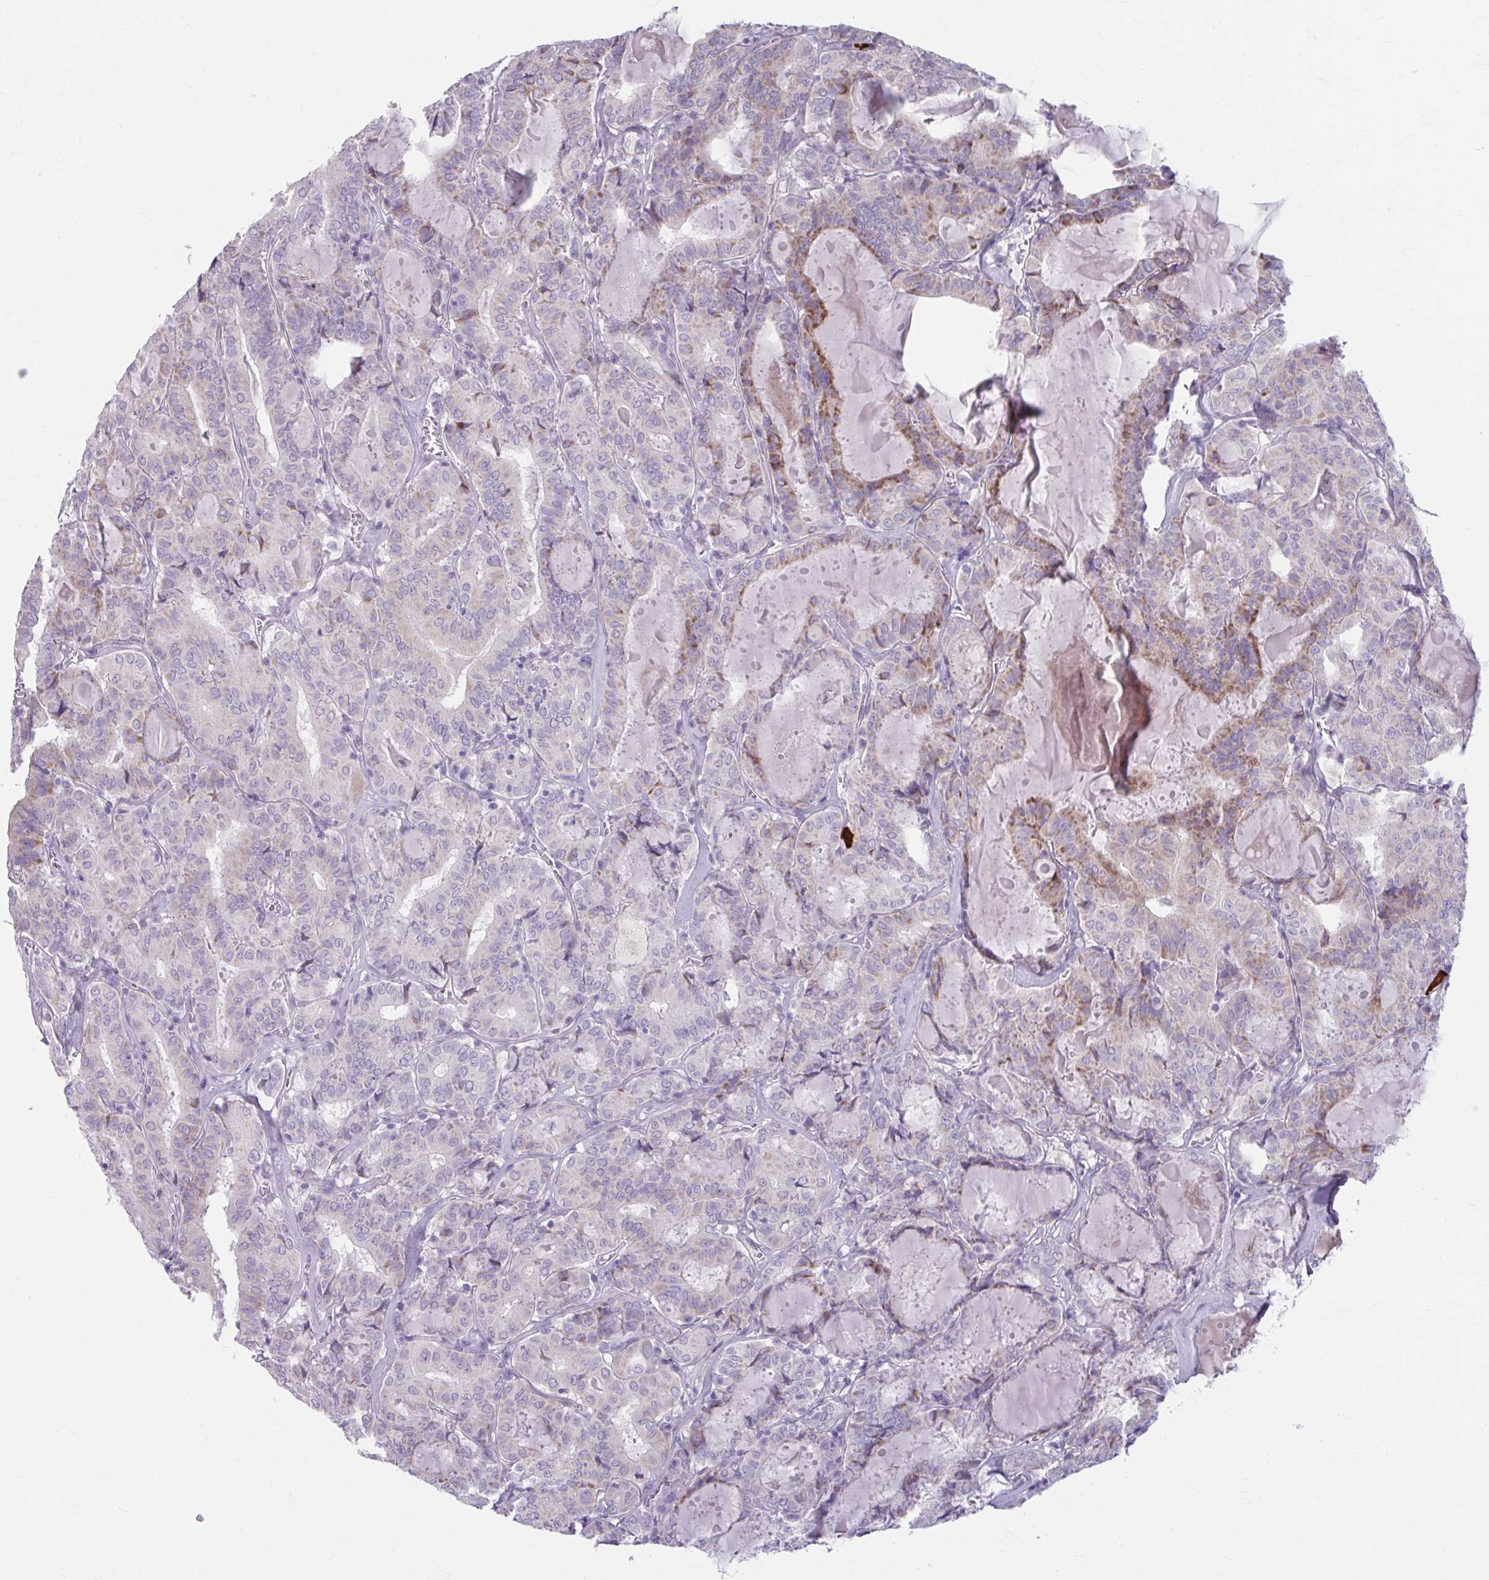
{"staining": {"intensity": "moderate", "quantity": "<25%", "location": "cytoplasmic/membranous"}, "tissue": "thyroid cancer", "cell_type": "Tumor cells", "image_type": "cancer", "snomed": [{"axis": "morphology", "description": "Papillary adenocarcinoma, NOS"}, {"axis": "topography", "description": "Thyroid gland"}], "caption": "Human papillary adenocarcinoma (thyroid) stained with a brown dye shows moderate cytoplasmic/membranous positive staining in about <25% of tumor cells.", "gene": "MSMO1", "patient": {"sex": "female", "age": 72}}